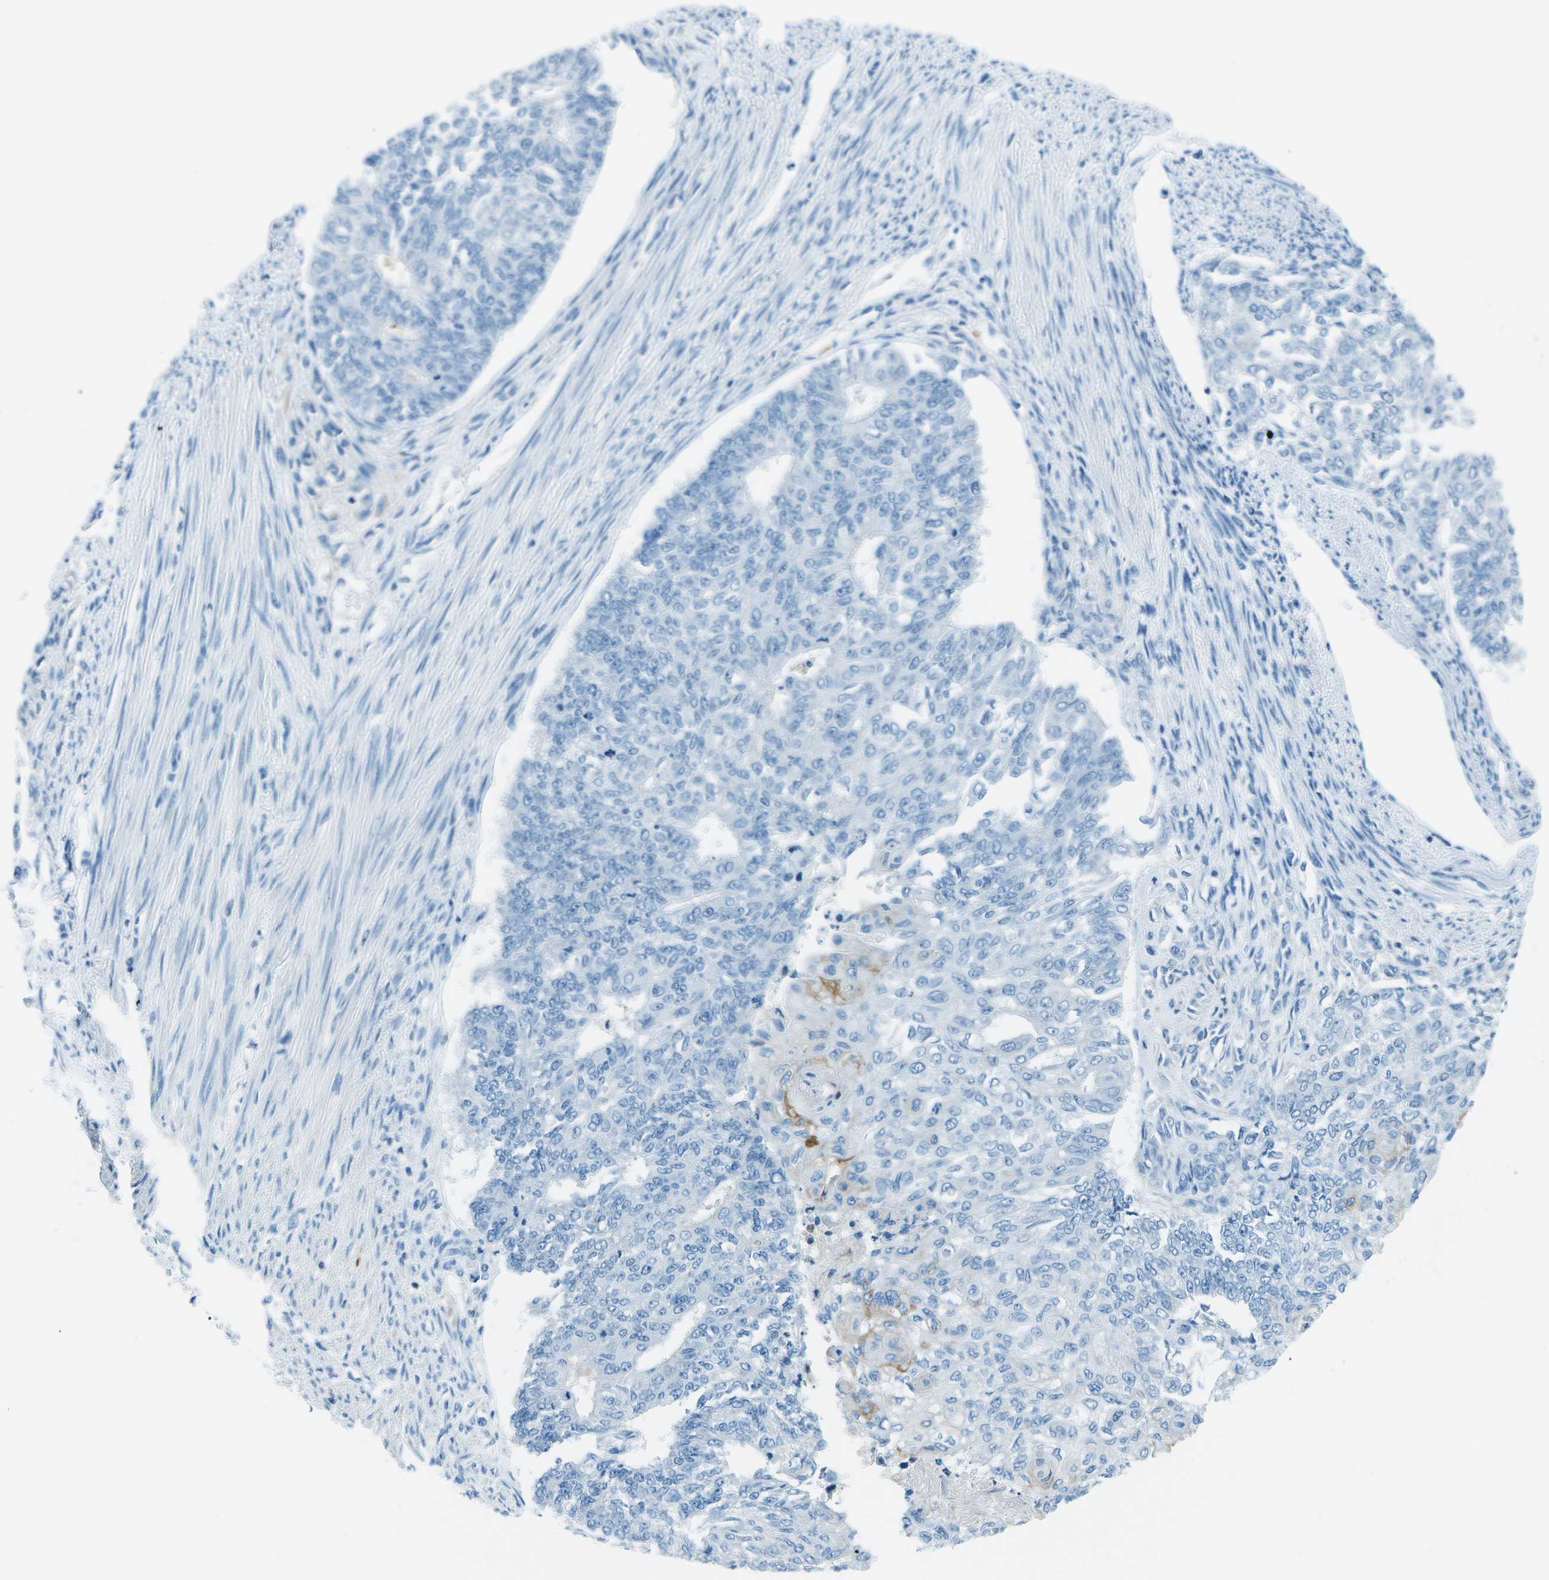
{"staining": {"intensity": "negative", "quantity": "none", "location": "none"}, "tissue": "endometrial cancer", "cell_type": "Tumor cells", "image_type": "cancer", "snomed": [{"axis": "morphology", "description": "Adenocarcinoma, NOS"}, {"axis": "topography", "description": "Endometrium"}], "caption": "Endometrial adenocarcinoma stained for a protein using IHC demonstrates no staining tumor cells.", "gene": "SLC16A10", "patient": {"sex": "female", "age": 32}}